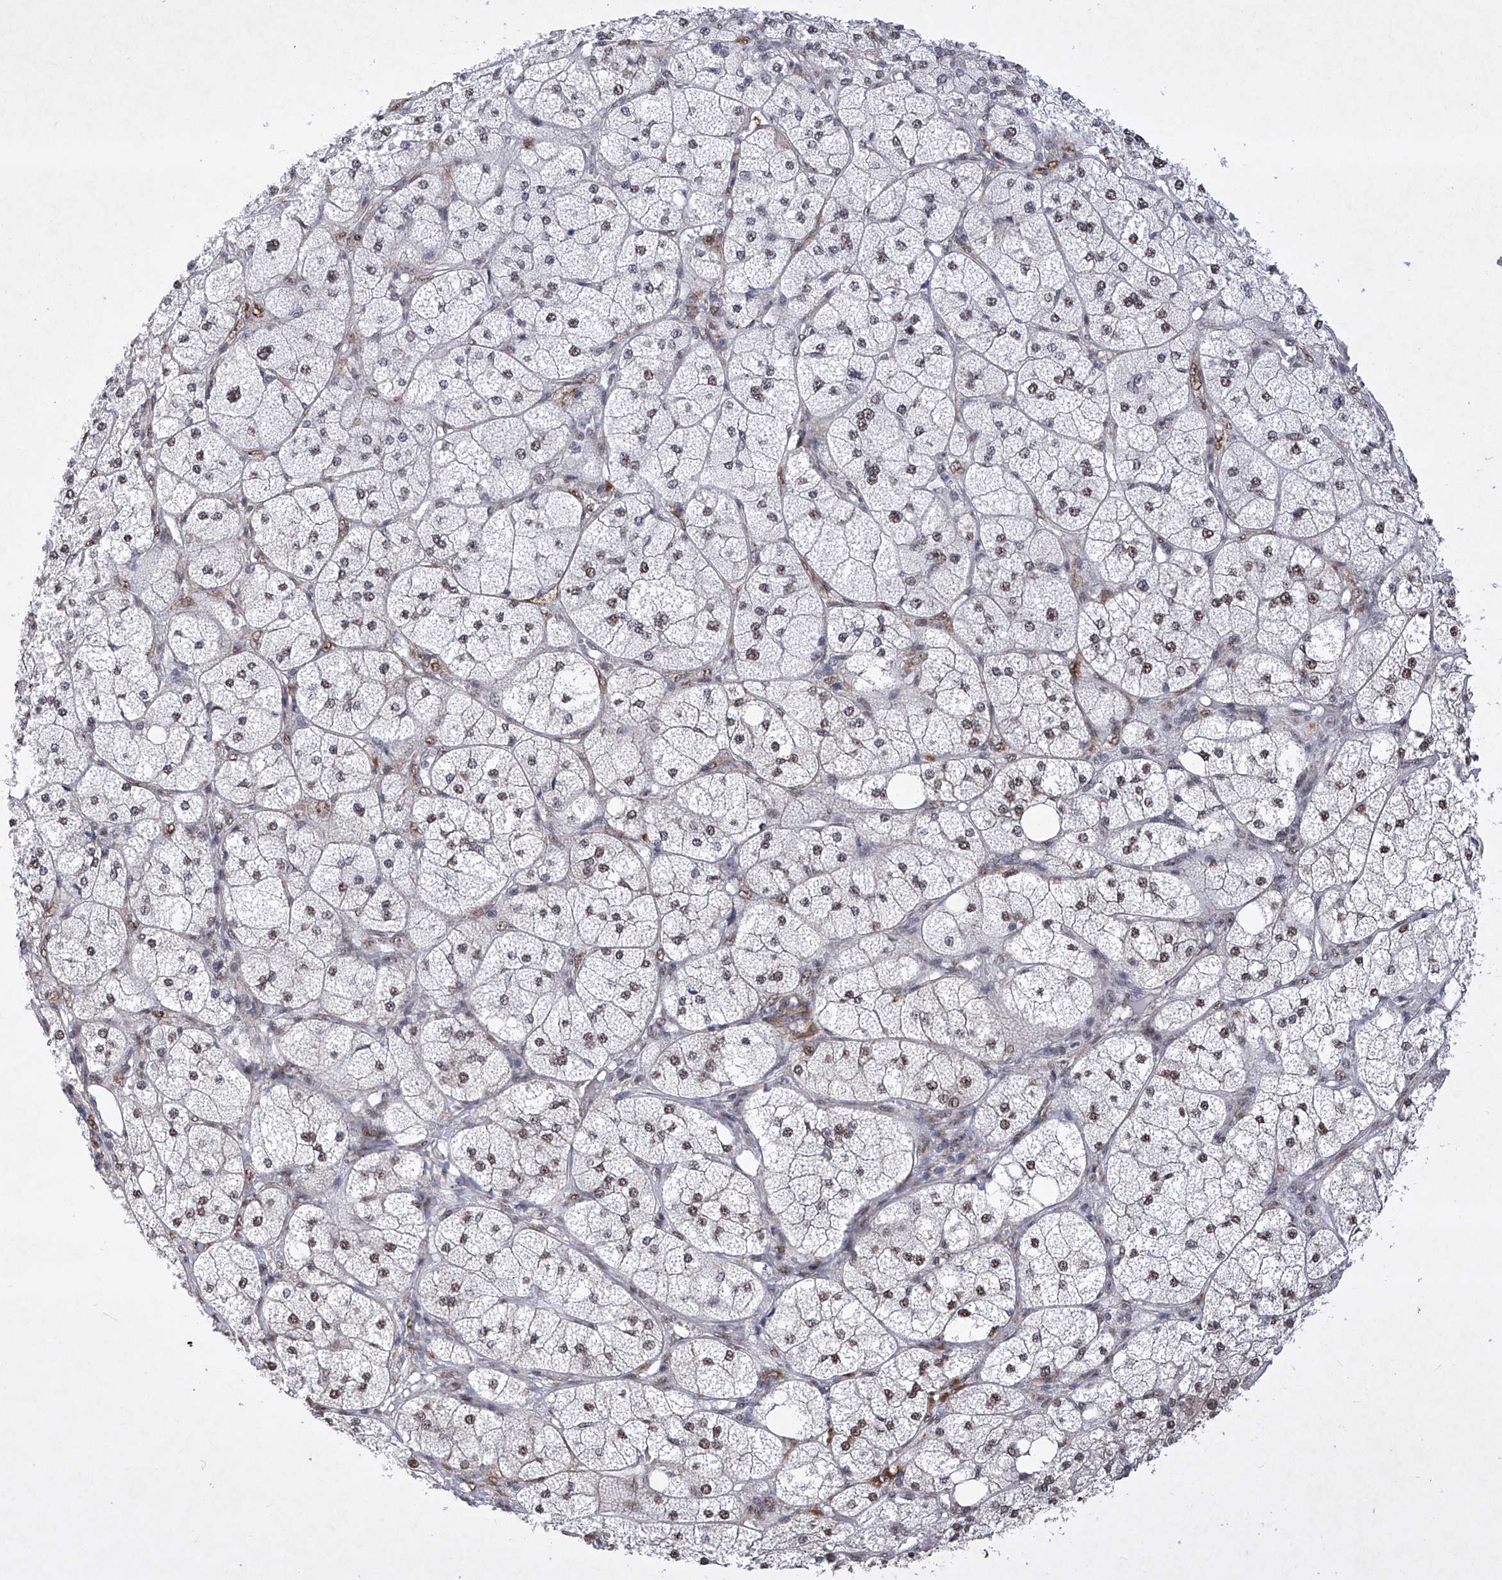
{"staining": {"intensity": "strong", "quantity": "25%-75%", "location": "cytoplasmic/membranous,nuclear"}, "tissue": "adrenal gland", "cell_type": "Glandular cells", "image_type": "normal", "snomed": [{"axis": "morphology", "description": "Normal tissue, NOS"}, {"axis": "topography", "description": "Adrenal gland"}], "caption": "Adrenal gland stained for a protein exhibits strong cytoplasmic/membranous,nuclear positivity in glandular cells. Nuclei are stained in blue.", "gene": "NFATC4", "patient": {"sex": "female", "age": 61}}